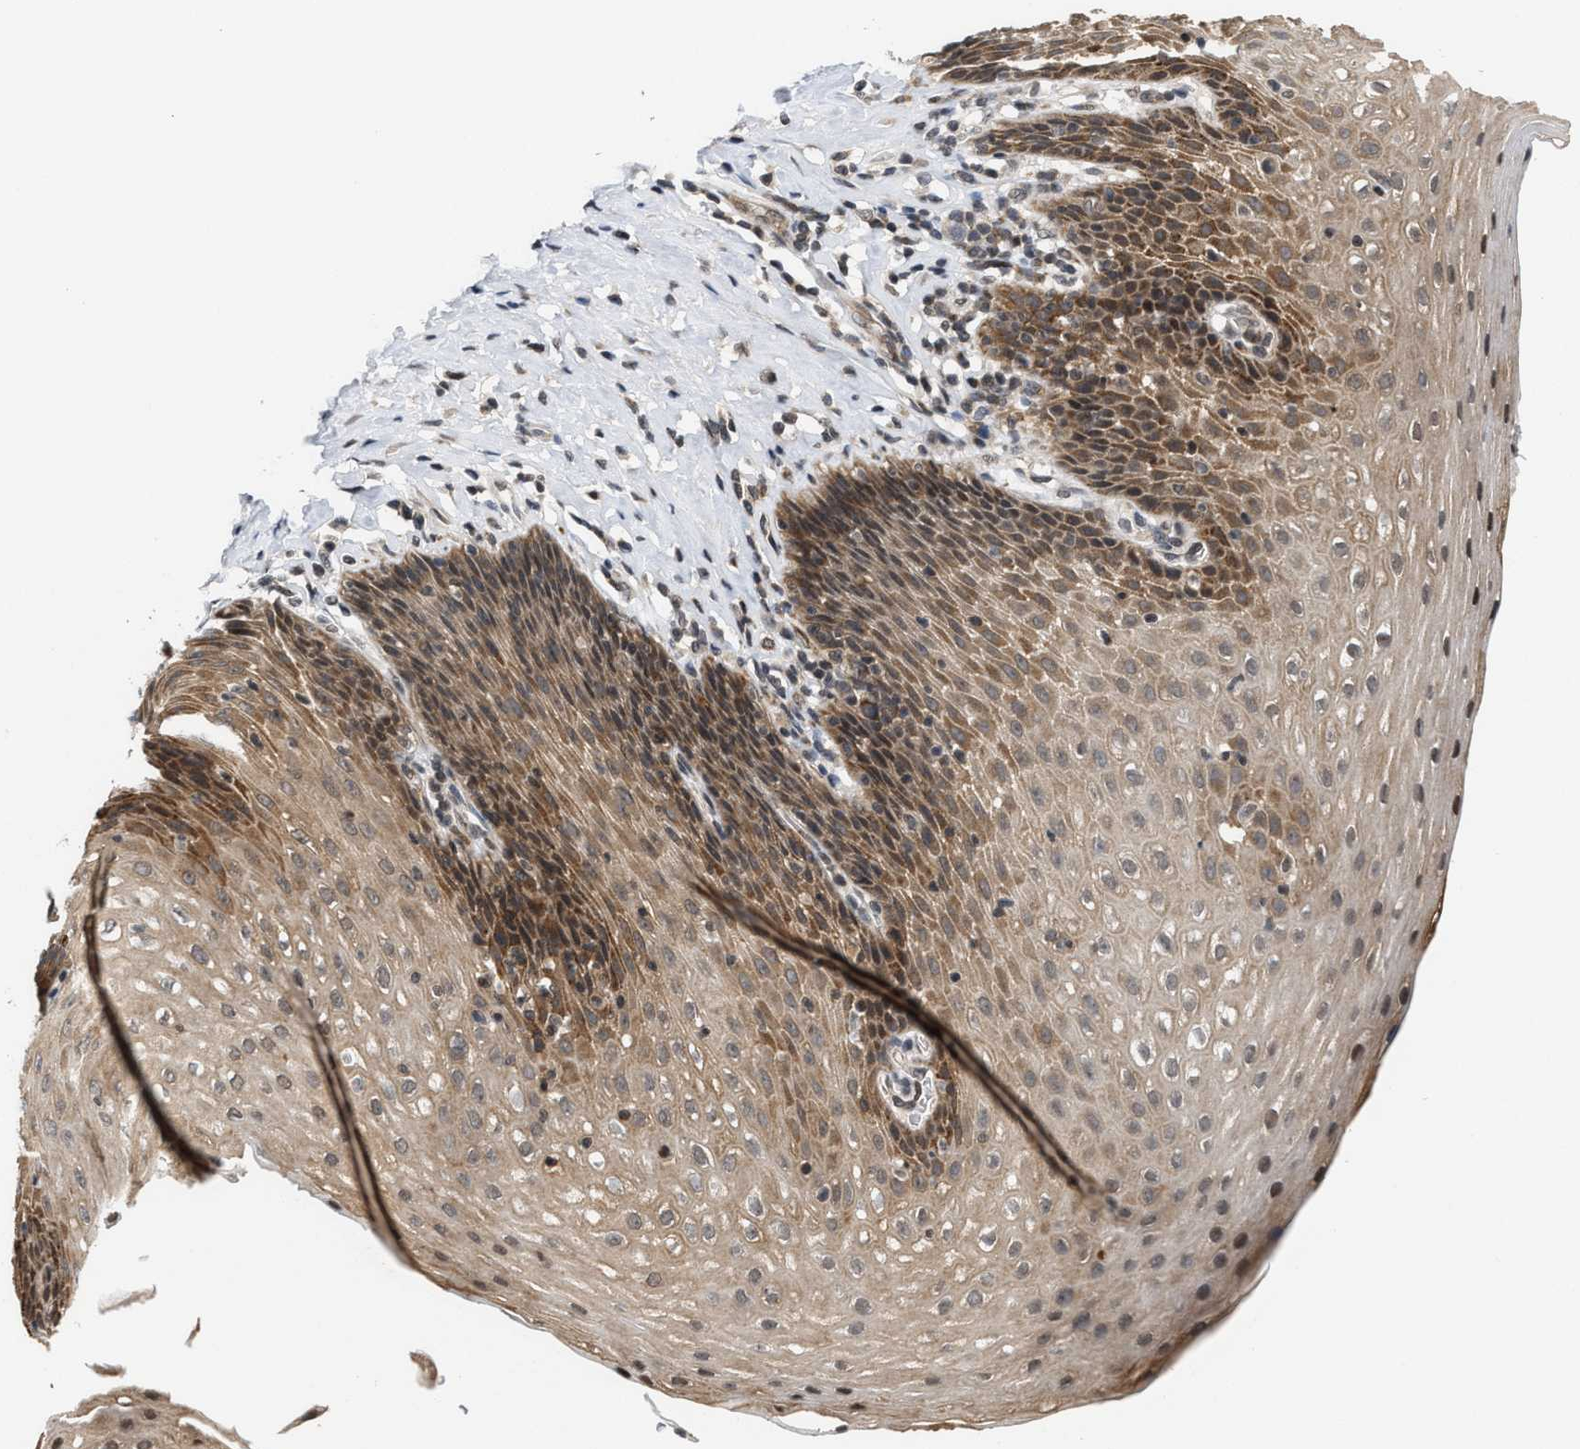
{"staining": {"intensity": "moderate", "quantity": ">75%", "location": "cytoplasmic/membranous,nuclear"}, "tissue": "esophagus", "cell_type": "Squamous epithelial cells", "image_type": "normal", "snomed": [{"axis": "morphology", "description": "Normal tissue, NOS"}, {"axis": "topography", "description": "Esophagus"}], "caption": "A medium amount of moderate cytoplasmic/membranous,nuclear positivity is present in approximately >75% of squamous epithelial cells in unremarkable esophagus.", "gene": "ANKRD6", "patient": {"sex": "female", "age": 61}}